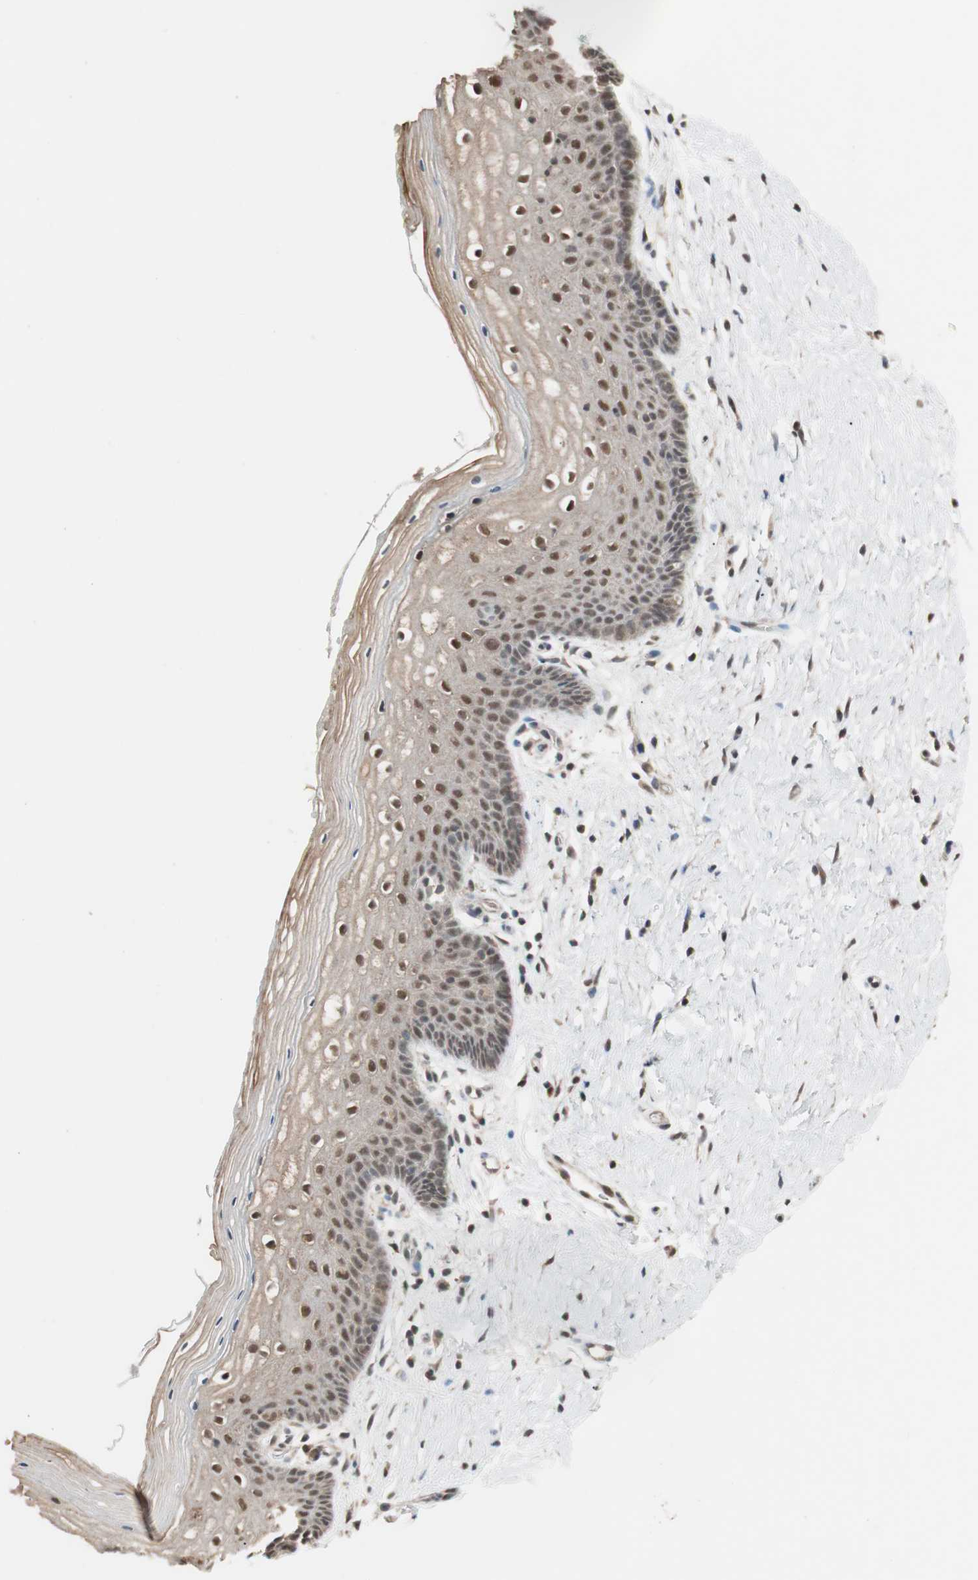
{"staining": {"intensity": "moderate", "quantity": "25%-75%", "location": "cytoplasmic/membranous,nuclear"}, "tissue": "vagina", "cell_type": "Squamous epithelial cells", "image_type": "normal", "snomed": [{"axis": "morphology", "description": "Normal tissue, NOS"}, {"axis": "topography", "description": "Vagina"}], "caption": "An immunohistochemistry micrograph of normal tissue is shown. Protein staining in brown labels moderate cytoplasmic/membranous,nuclear positivity in vagina within squamous epithelial cells.", "gene": "DRAP1", "patient": {"sex": "female", "age": 46}}